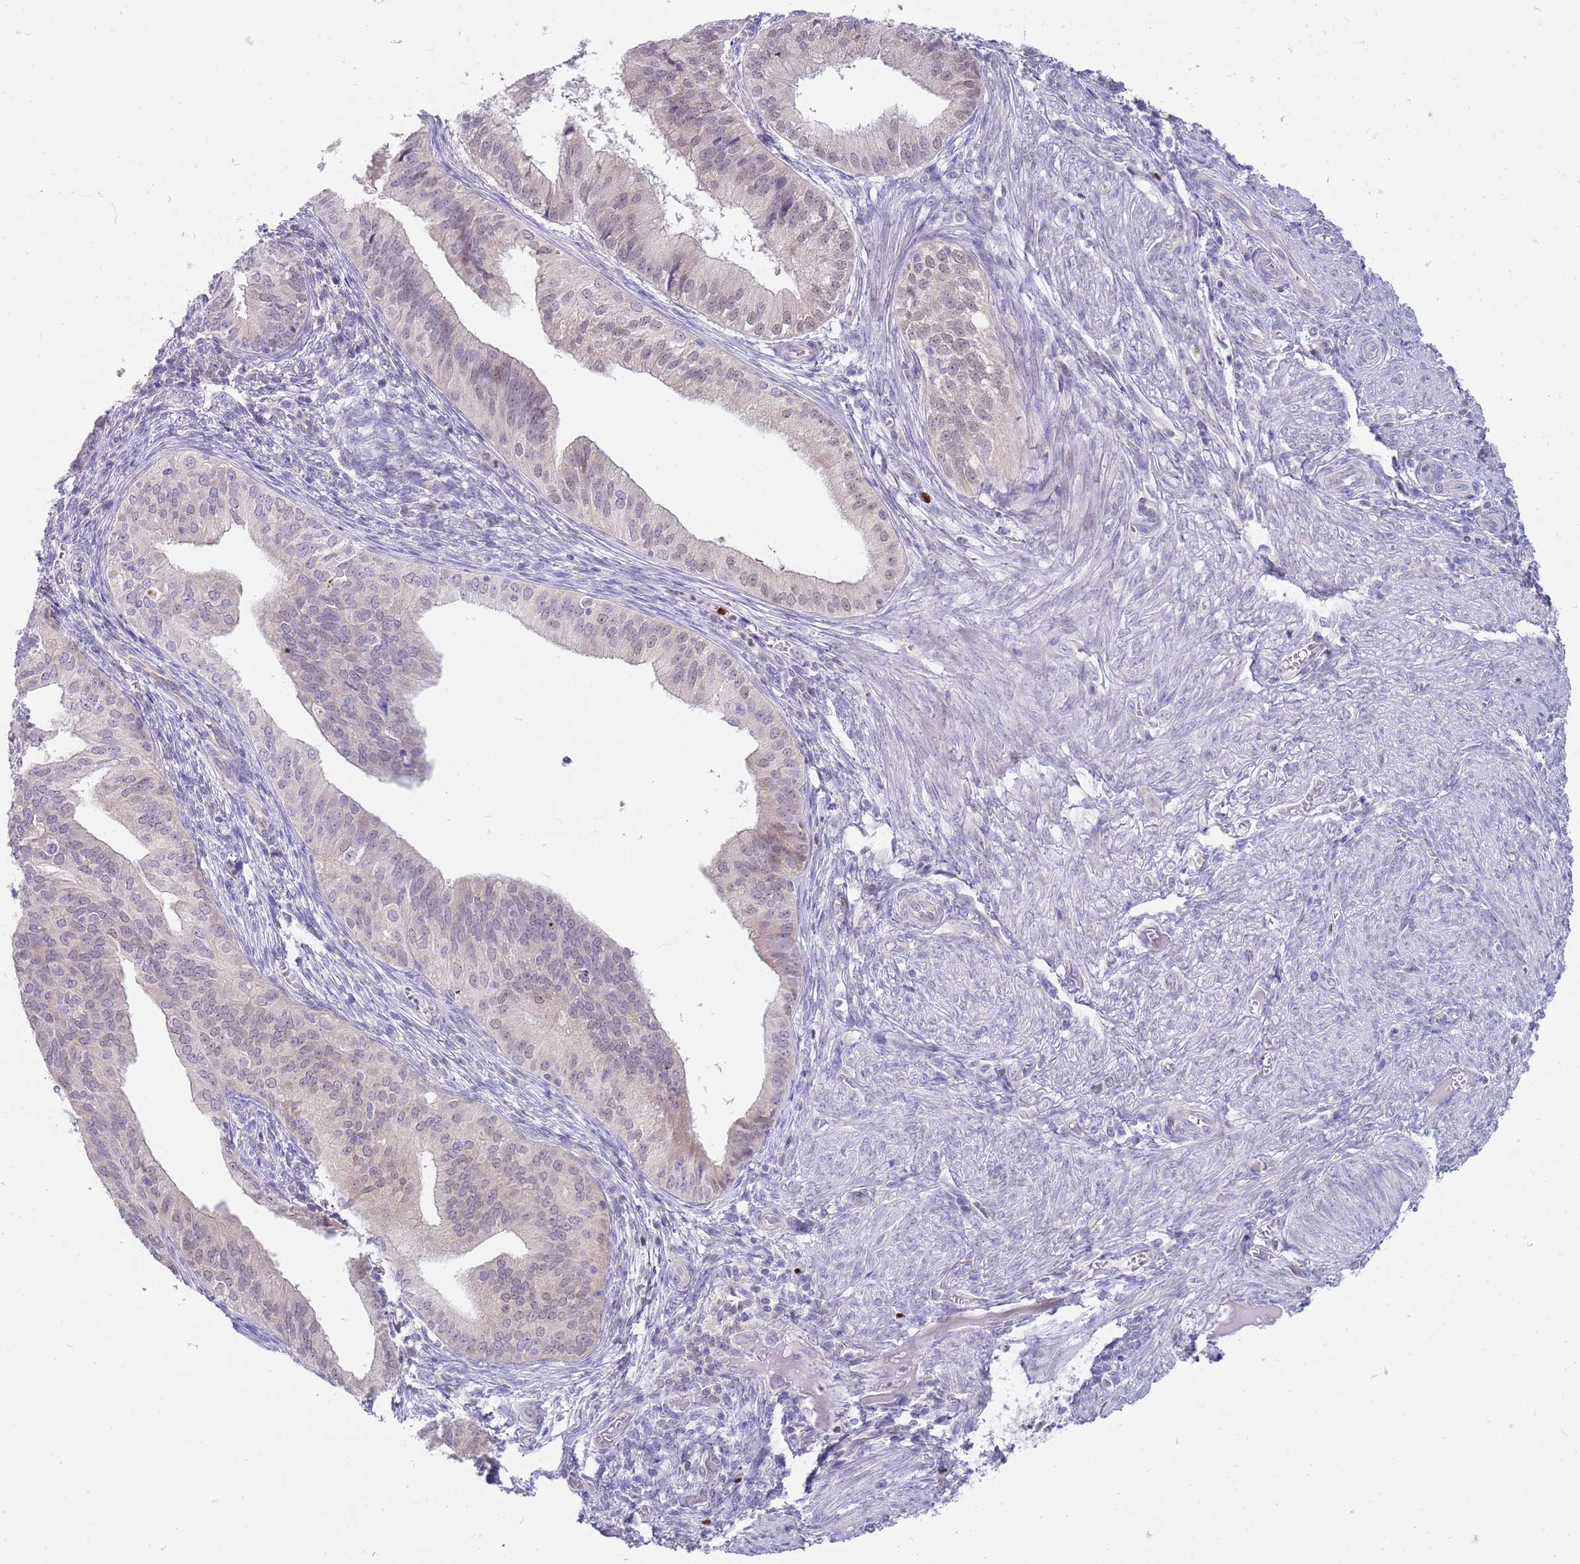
{"staining": {"intensity": "weak", "quantity": "<25%", "location": "nuclear"}, "tissue": "endometrial cancer", "cell_type": "Tumor cells", "image_type": "cancer", "snomed": [{"axis": "morphology", "description": "Adenocarcinoma, NOS"}, {"axis": "topography", "description": "Endometrium"}], "caption": "Immunohistochemistry (IHC) of endometrial cancer (adenocarcinoma) demonstrates no expression in tumor cells.", "gene": "STK25", "patient": {"sex": "female", "age": 50}}